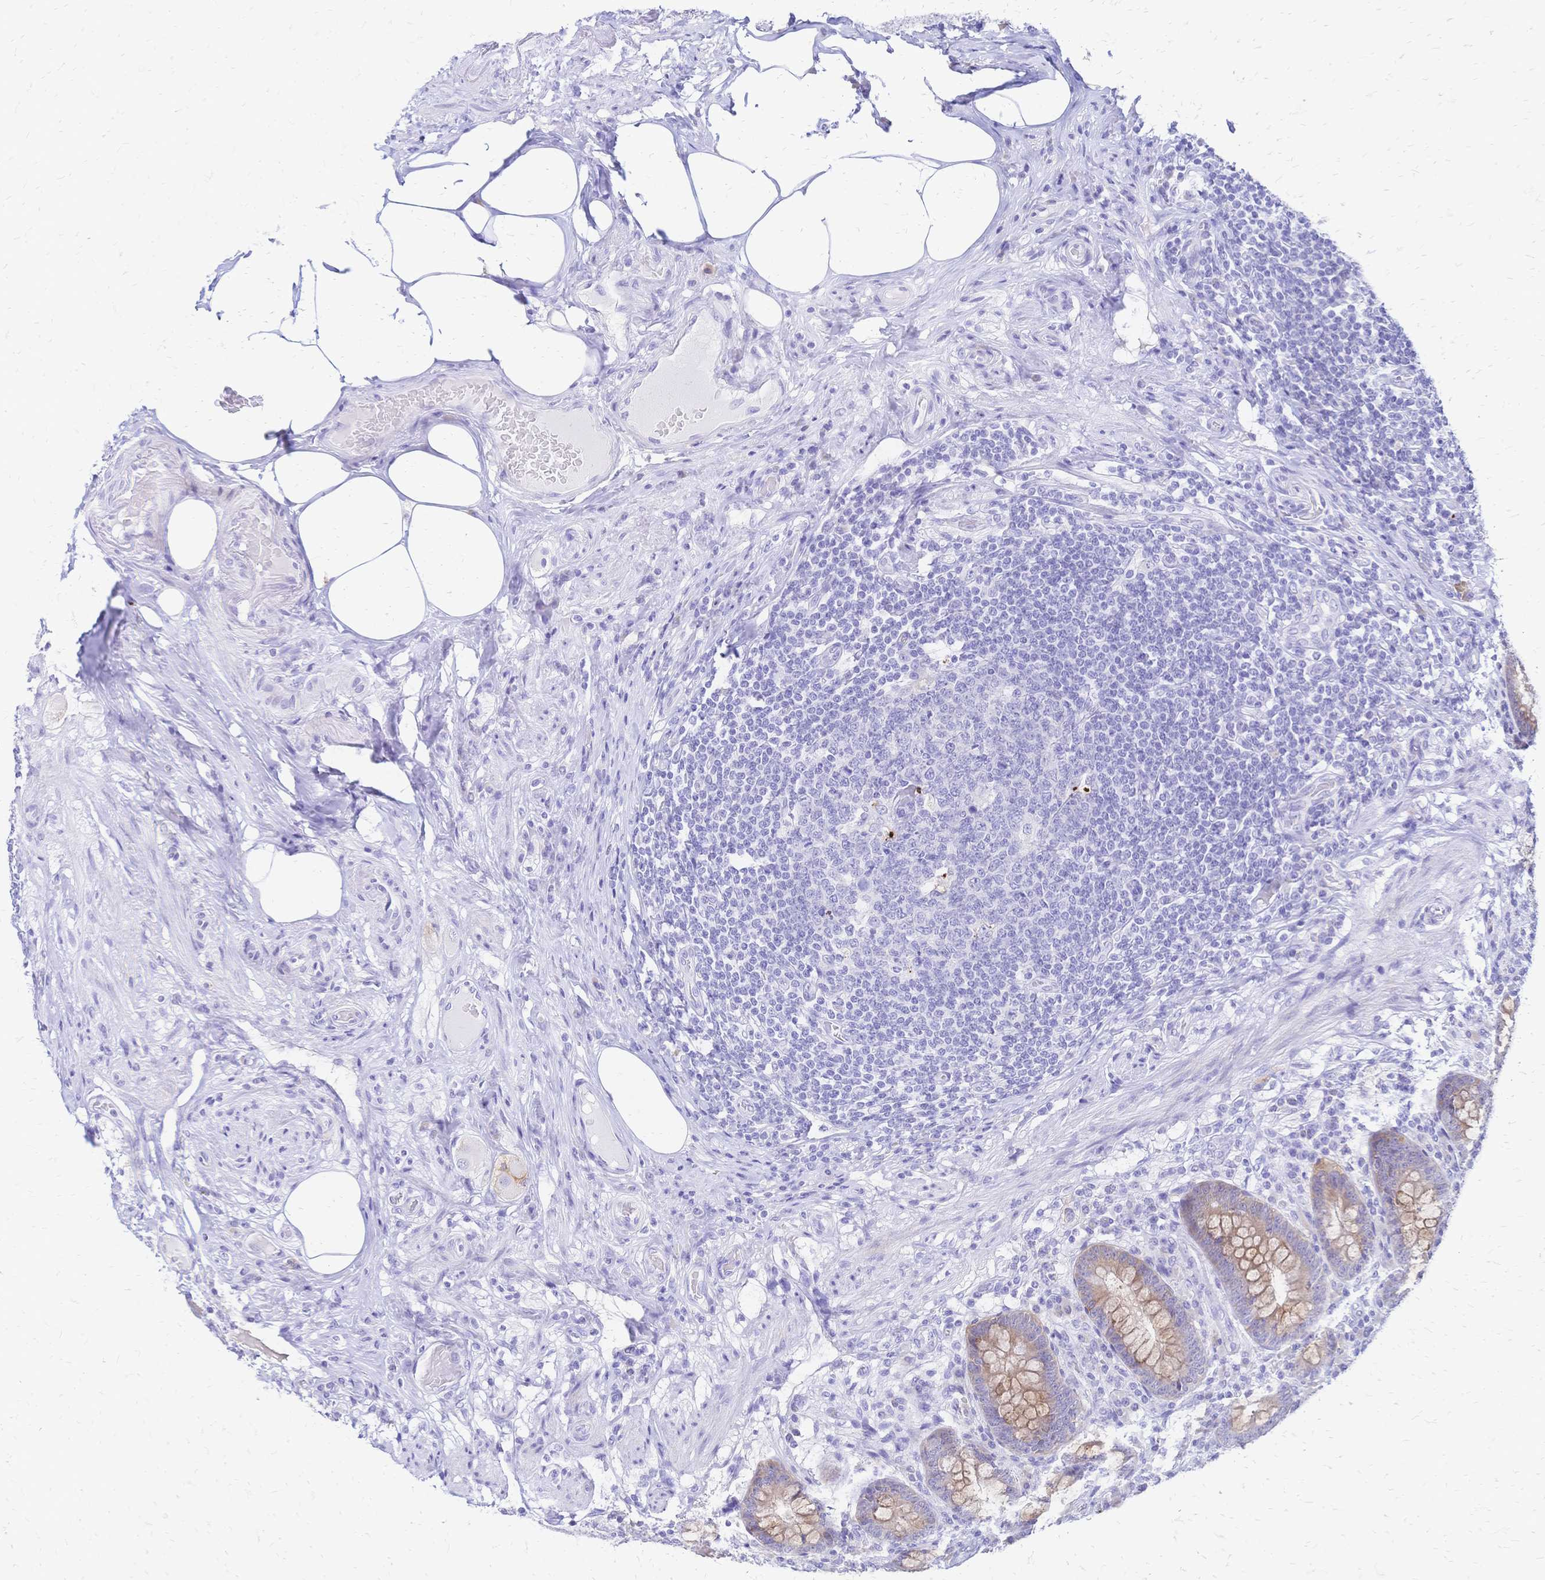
{"staining": {"intensity": "weak", "quantity": ">75%", "location": "cytoplasmic/membranous"}, "tissue": "appendix", "cell_type": "Glandular cells", "image_type": "normal", "snomed": [{"axis": "morphology", "description": "Normal tissue, NOS"}, {"axis": "topography", "description": "Appendix"}], "caption": "Immunohistochemistry (IHC) photomicrograph of unremarkable appendix: appendix stained using IHC reveals low levels of weak protein expression localized specifically in the cytoplasmic/membranous of glandular cells, appearing as a cytoplasmic/membranous brown color.", "gene": "GRB7", "patient": {"sex": "male", "age": 71}}